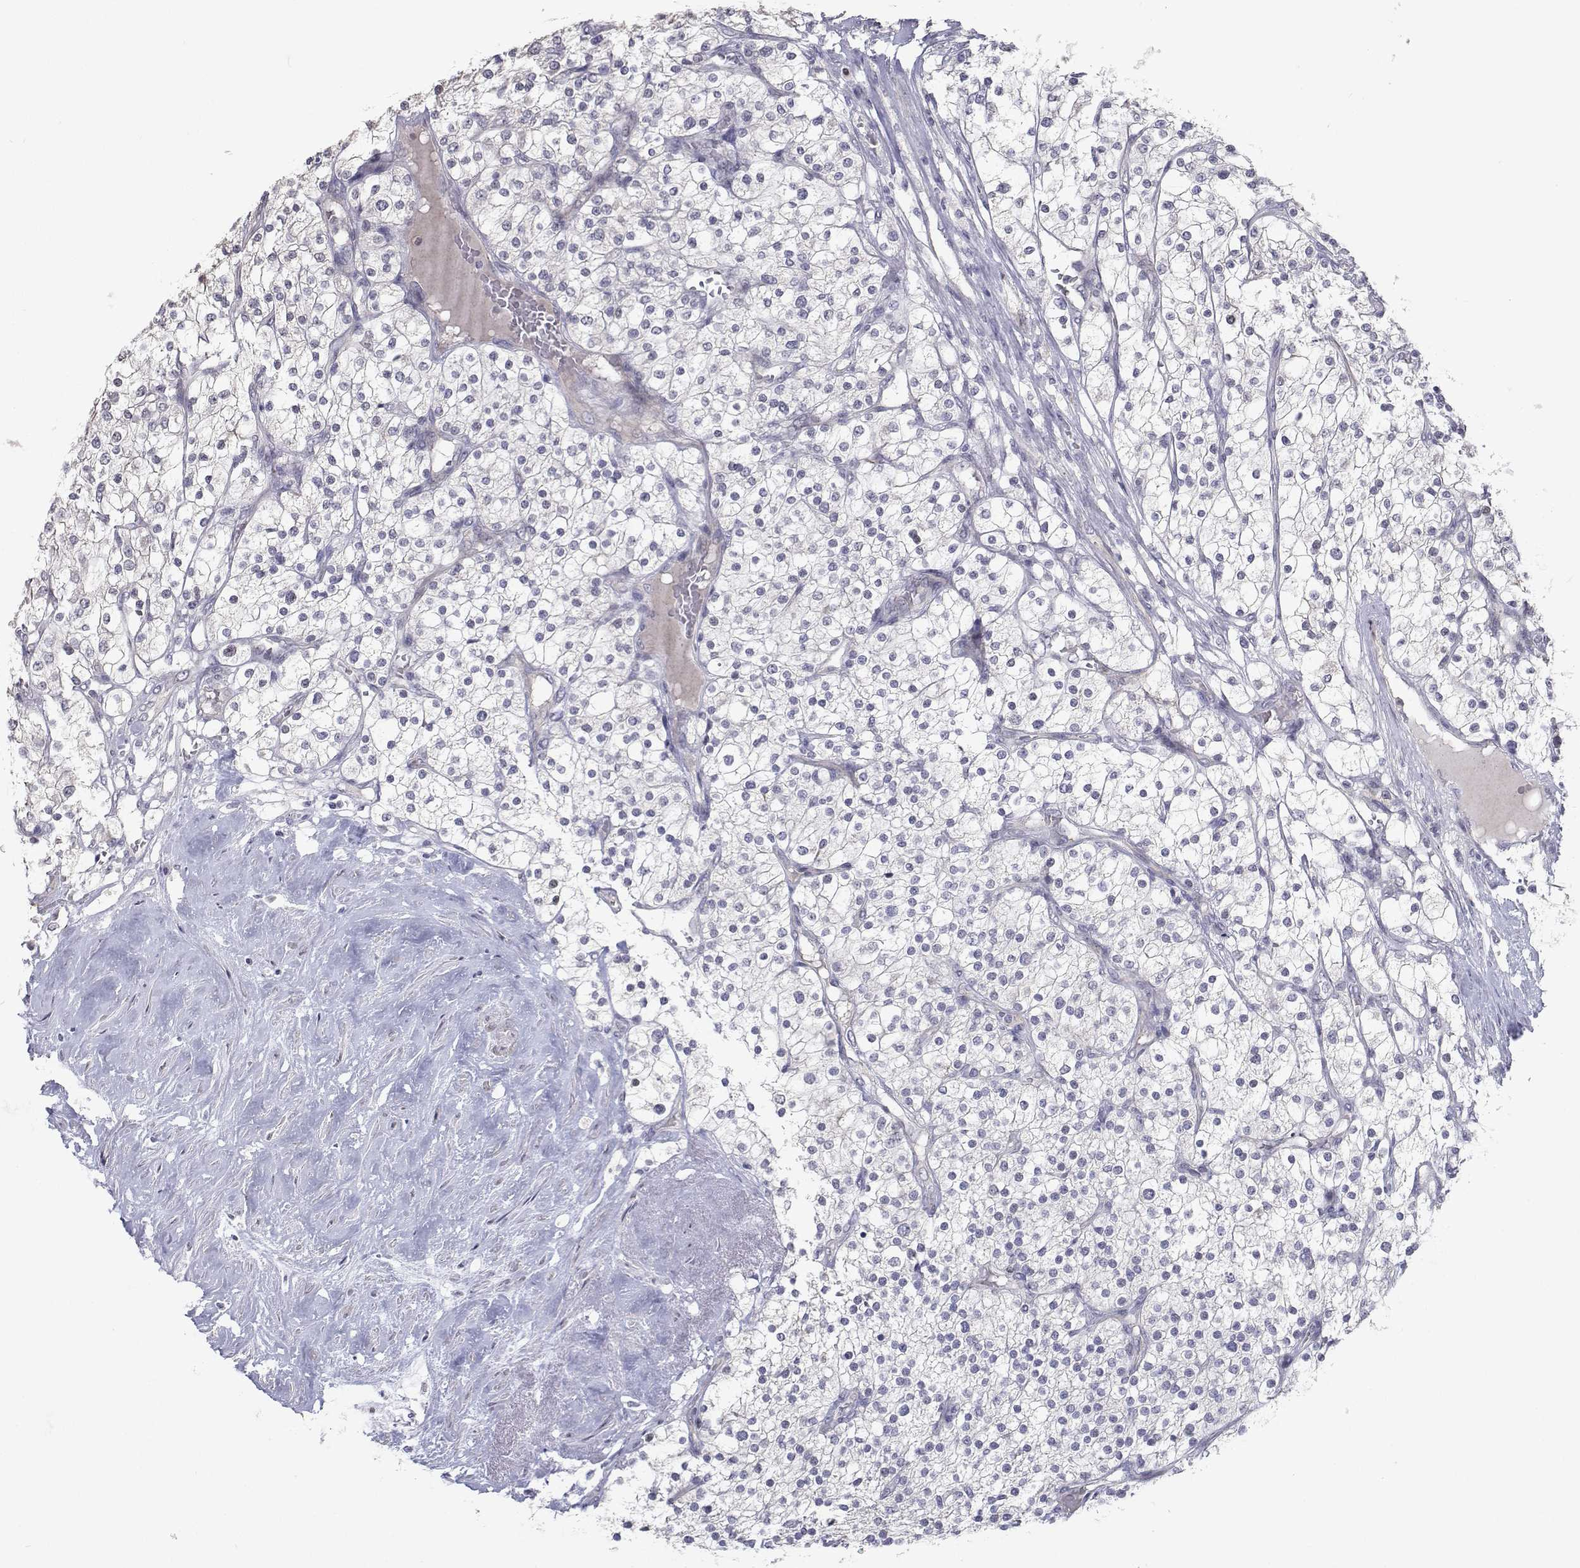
{"staining": {"intensity": "negative", "quantity": "none", "location": "none"}, "tissue": "renal cancer", "cell_type": "Tumor cells", "image_type": "cancer", "snomed": [{"axis": "morphology", "description": "Adenocarcinoma, NOS"}, {"axis": "topography", "description": "Kidney"}], "caption": "The immunohistochemistry (IHC) histopathology image has no significant expression in tumor cells of renal cancer tissue. (DAB (3,3'-diaminobenzidine) IHC with hematoxylin counter stain).", "gene": "RBPJL", "patient": {"sex": "male", "age": 80}}